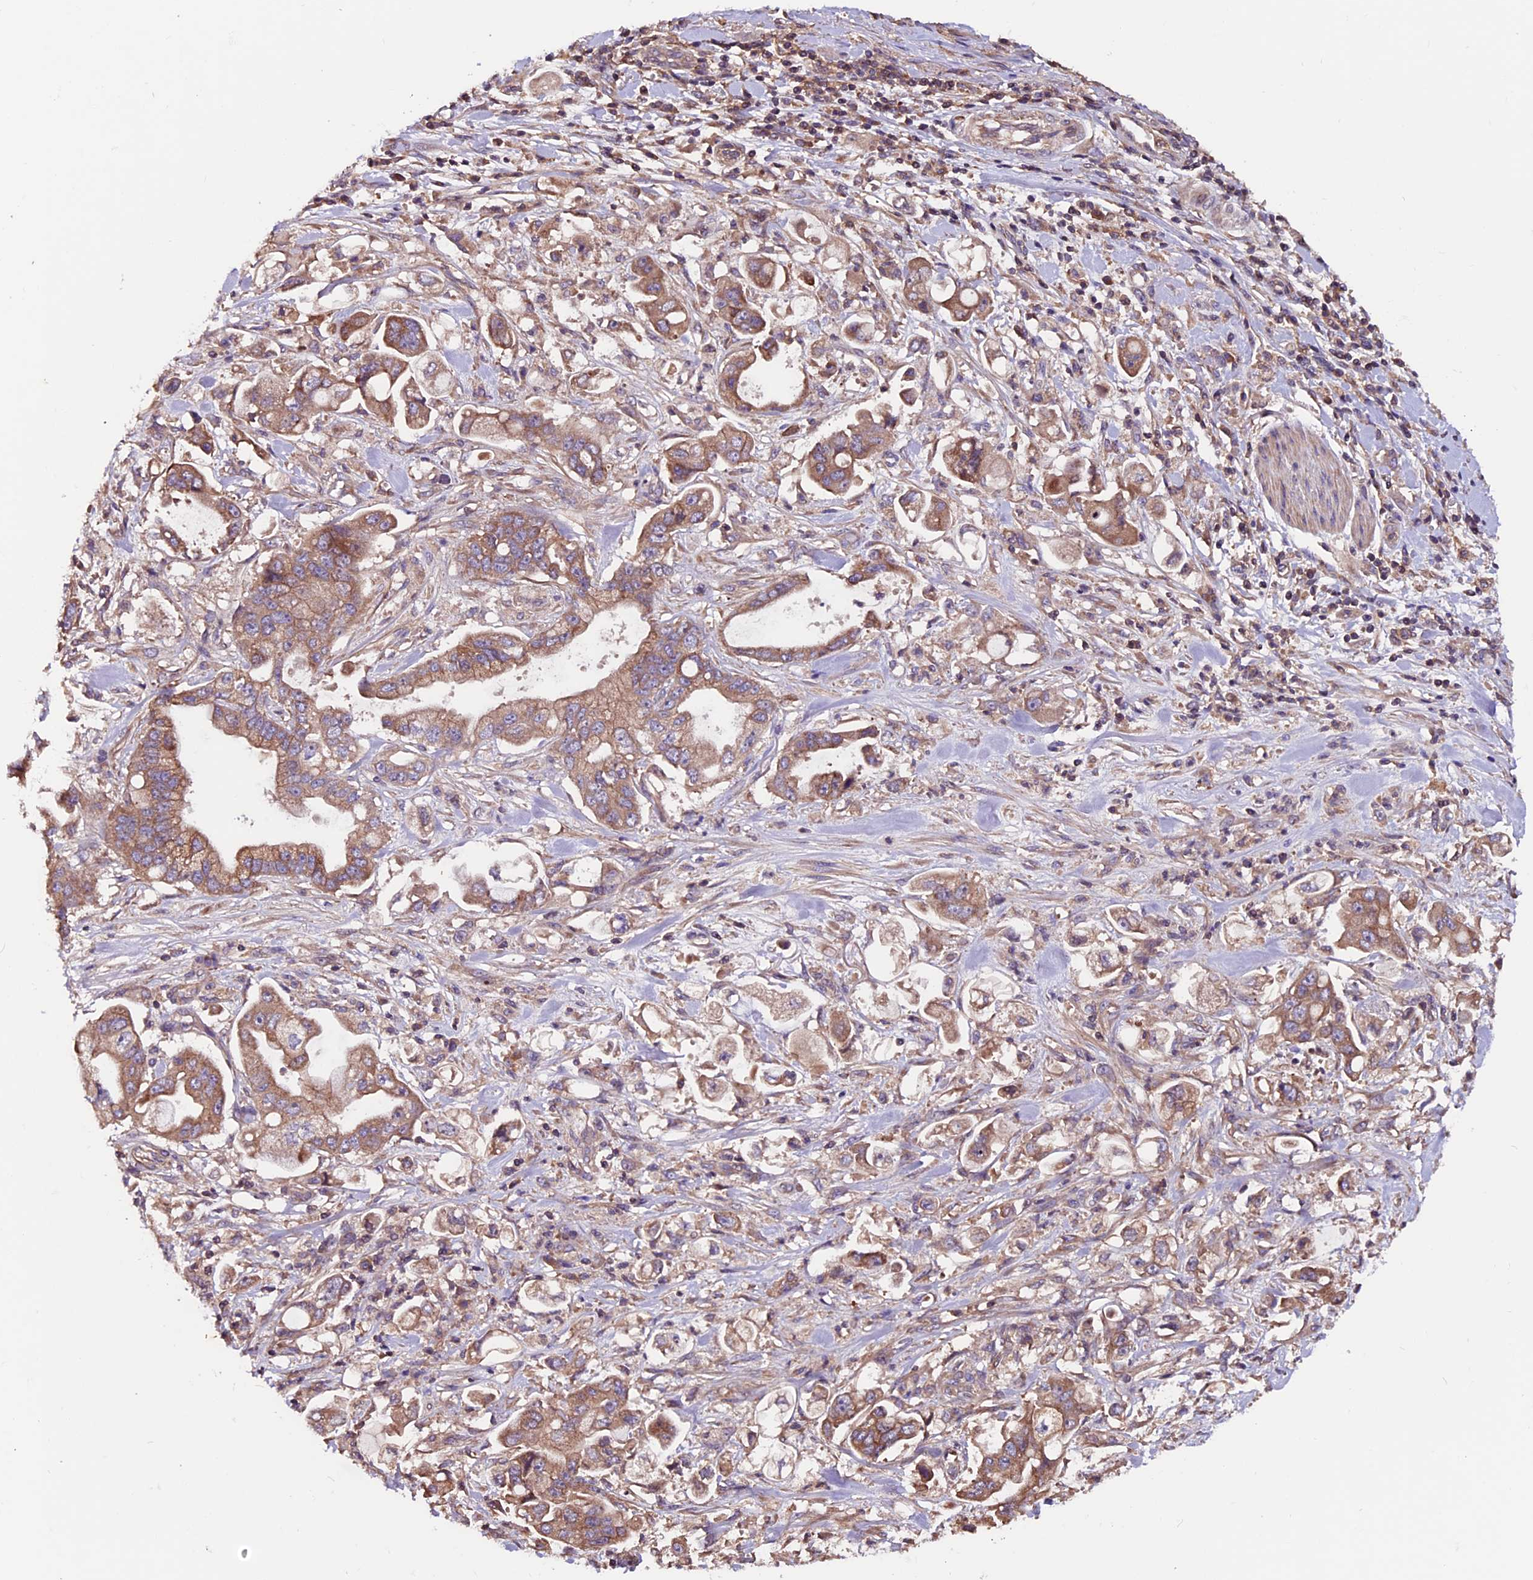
{"staining": {"intensity": "moderate", "quantity": ">75%", "location": "cytoplasmic/membranous"}, "tissue": "stomach cancer", "cell_type": "Tumor cells", "image_type": "cancer", "snomed": [{"axis": "morphology", "description": "Adenocarcinoma, NOS"}, {"axis": "topography", "description": "Stomach"}], "caption": "Stomach cancer stained with IHC demonstrates moderate cytoplasmic/membranous positivity in about >75% of tumor cells. (Stains: DAB (3,3'-diaminobenzidine) in brown, nuclei in blue, Microscopy: brightfield microscopy at high magnification).", "gene": "ZNF598", "patient": {"sex": "male", "age": 62}}